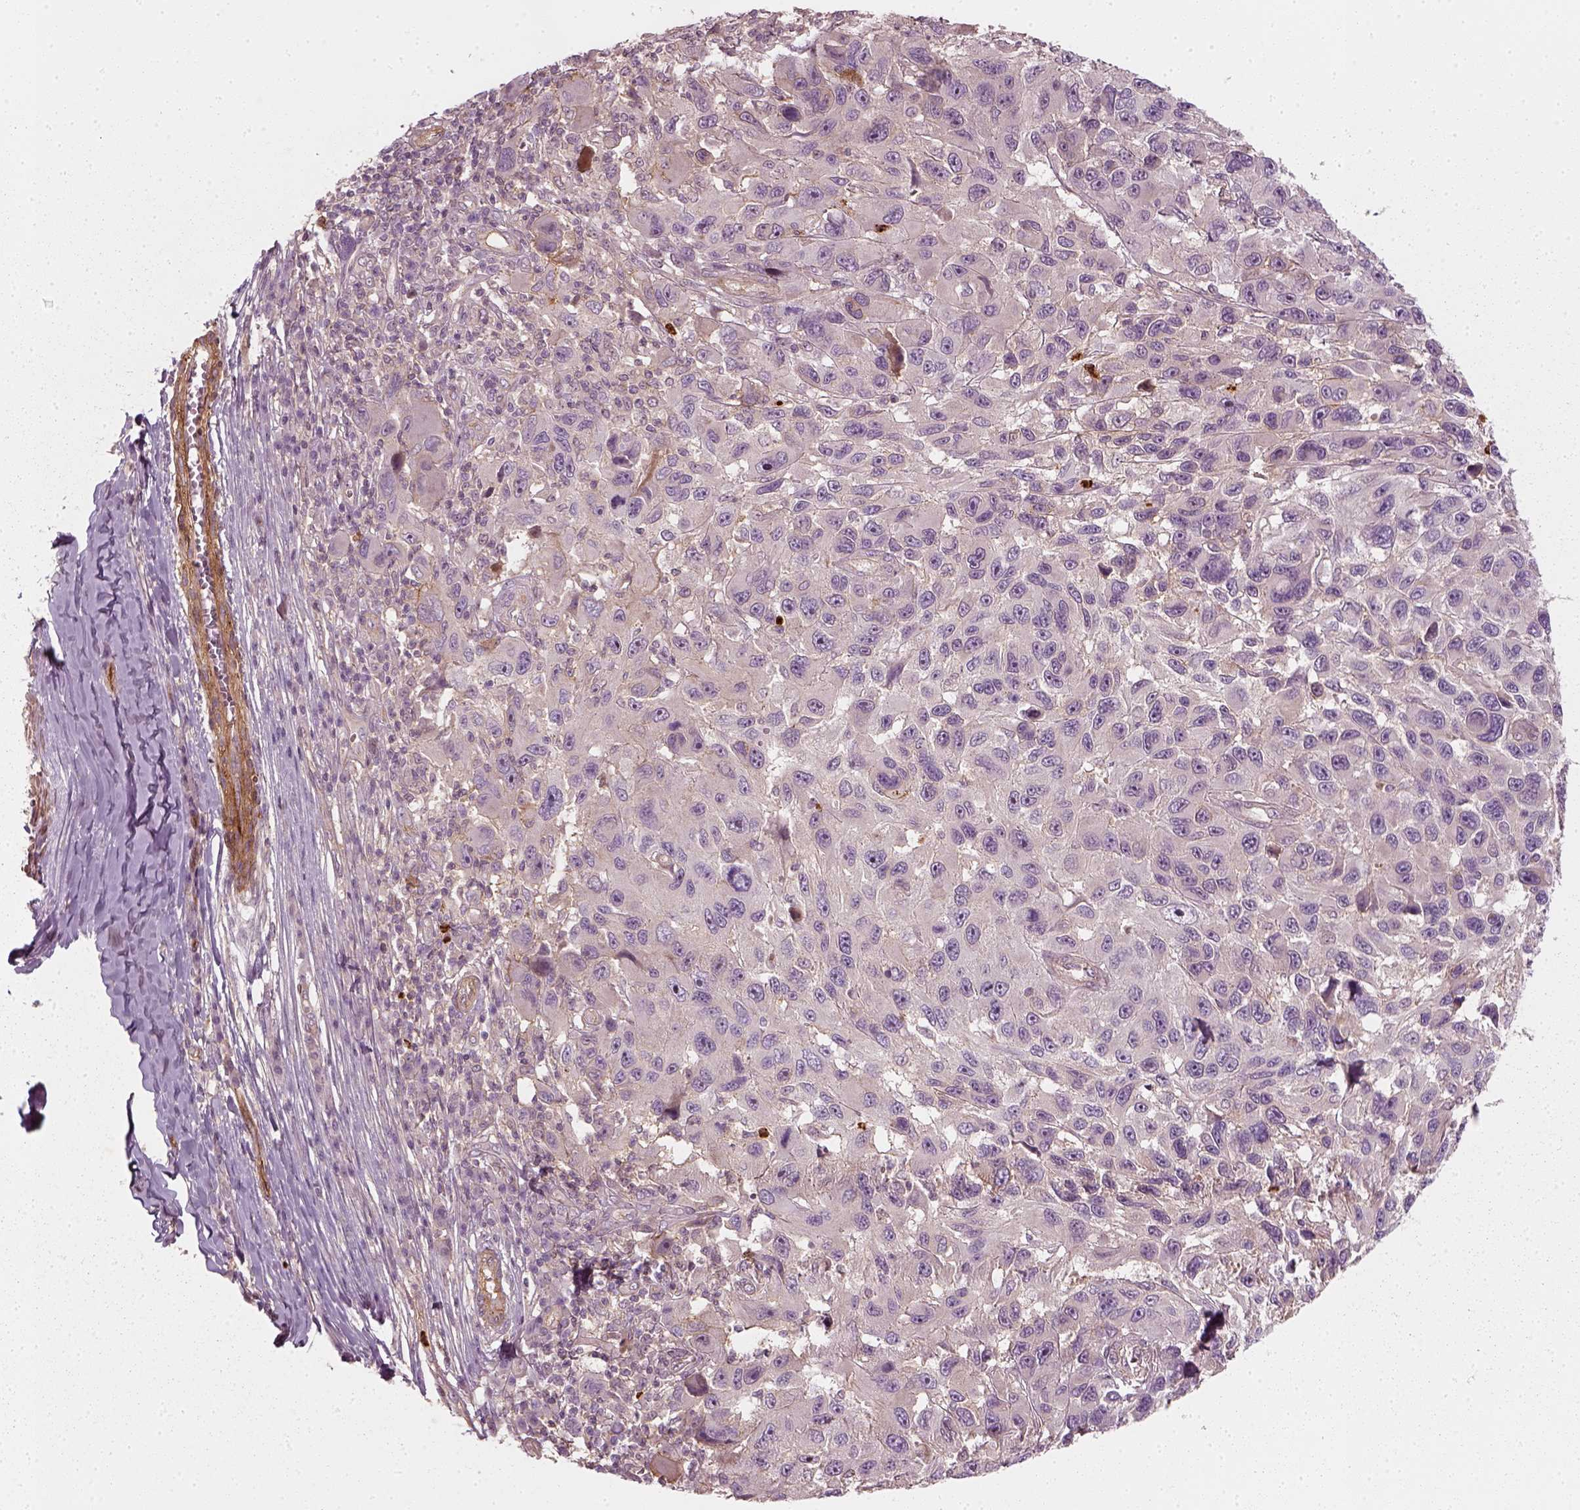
{"staining": {"intensity": "negative", "quantity": "none", "location": "none"}, "tissue": "melanoma", "cell_type": "Tumor cells", "image_type": "cancer", "snomed": [{"axis": "morphology", "description": "Malignant melanoma, NOS"}, {"axis": "topography", "description": "Skin"}], "caption": "Protein analysis of malignant melanoma exhibits no significant expression in tumor cells.", "gene": "NPTN", "patient": {"sex": "male", "age": 53}}